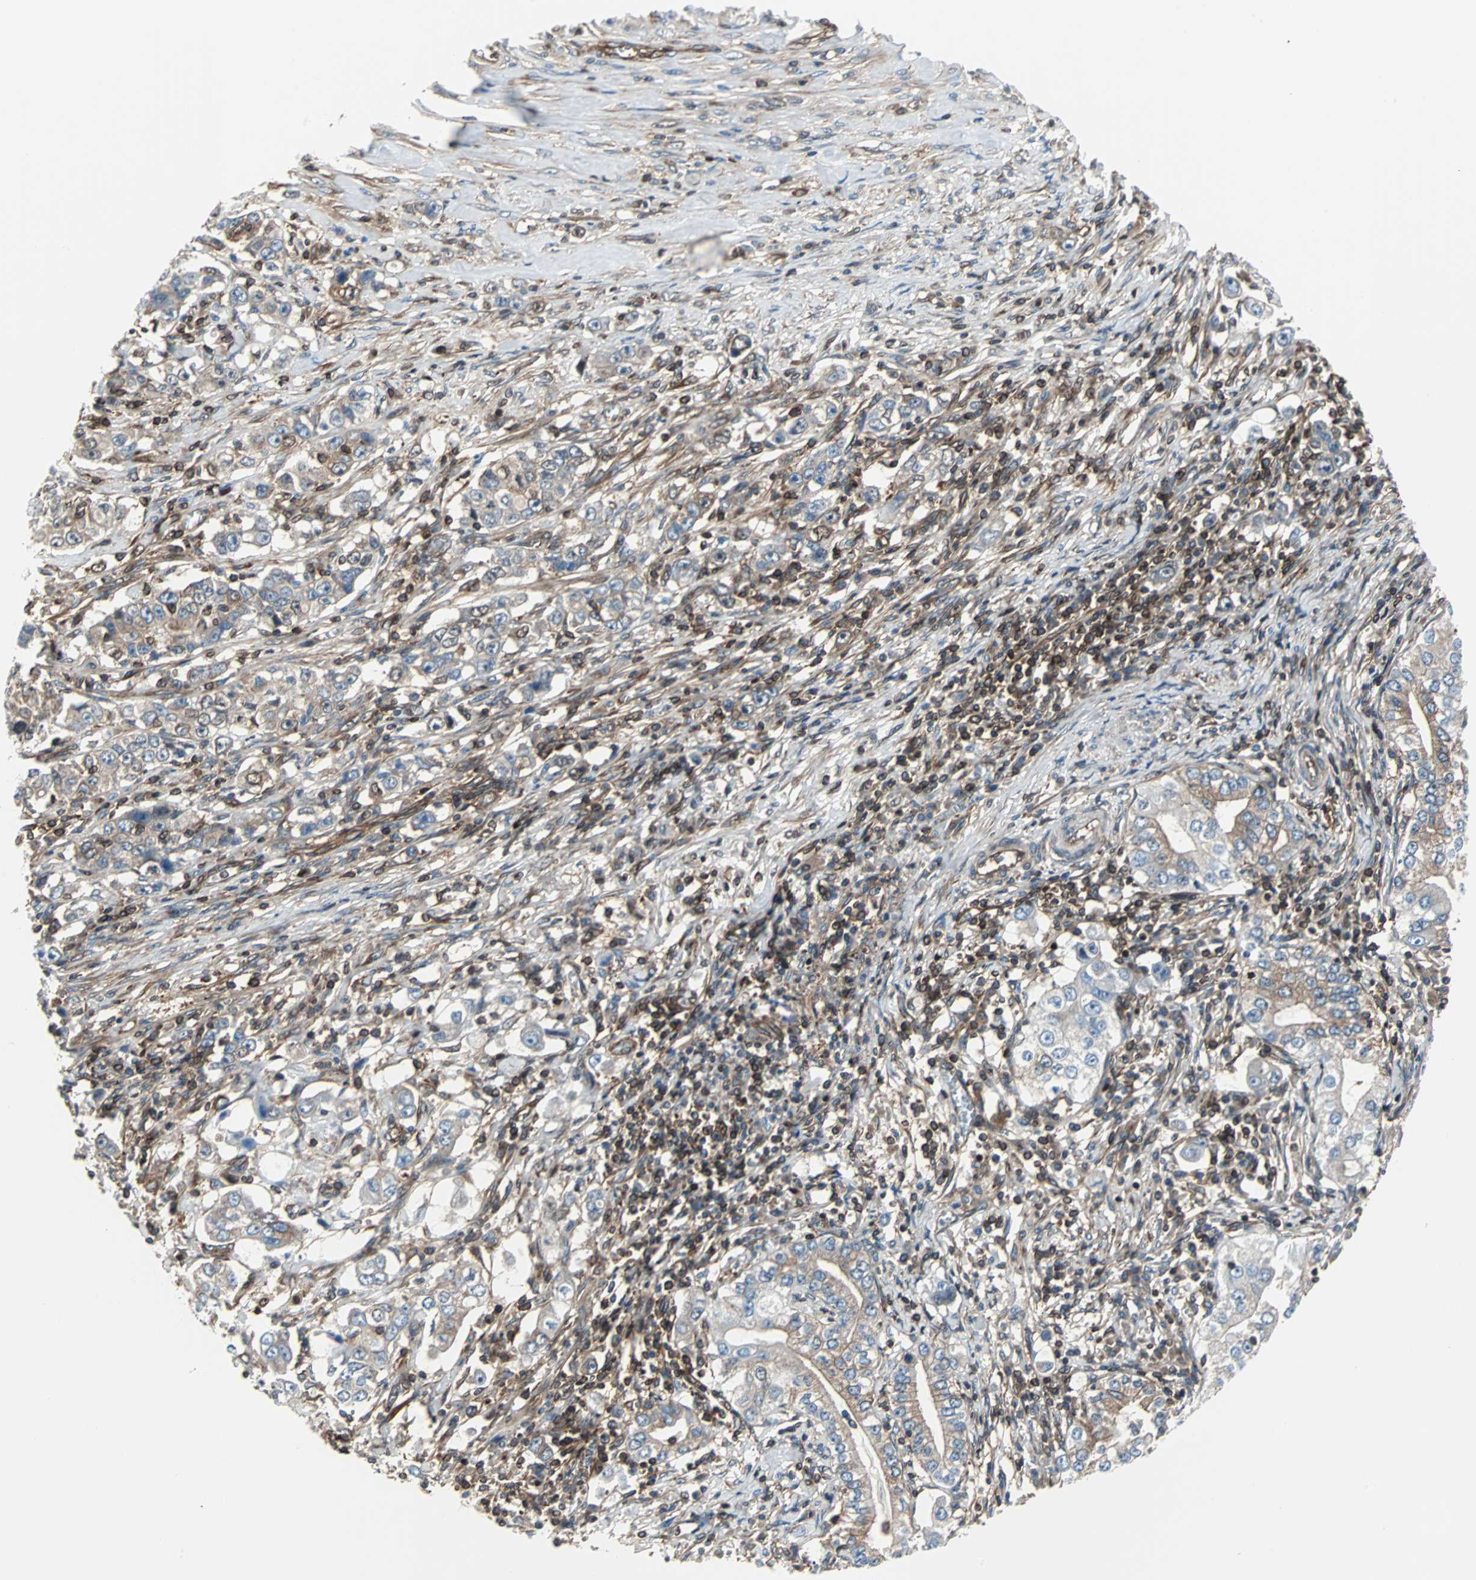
{"staining": {"intensity": "moderate", "quantity": ">75%", "location": "cytoplasmic/membranous"}, "tissue": "stomach cancer", "cell_type": "Tumor cells", "image_type": "cancer", "snomed": [{"axis": "morphology", "description": "Adenocarcinoma, NOS"}, {"axis": "topography", "description": "Stomach, lower"}], "caption": "Stomach cancer stained with DAB immunohistochemistry shows medium levels of moderate cytoplasmic/membranous expression in about >75% of tumor cells. (brown staining indicates protein expression, while blue staining denotes nuclei).", "gene": "RELA", "patient": {"sex": "female", "age": 72}}